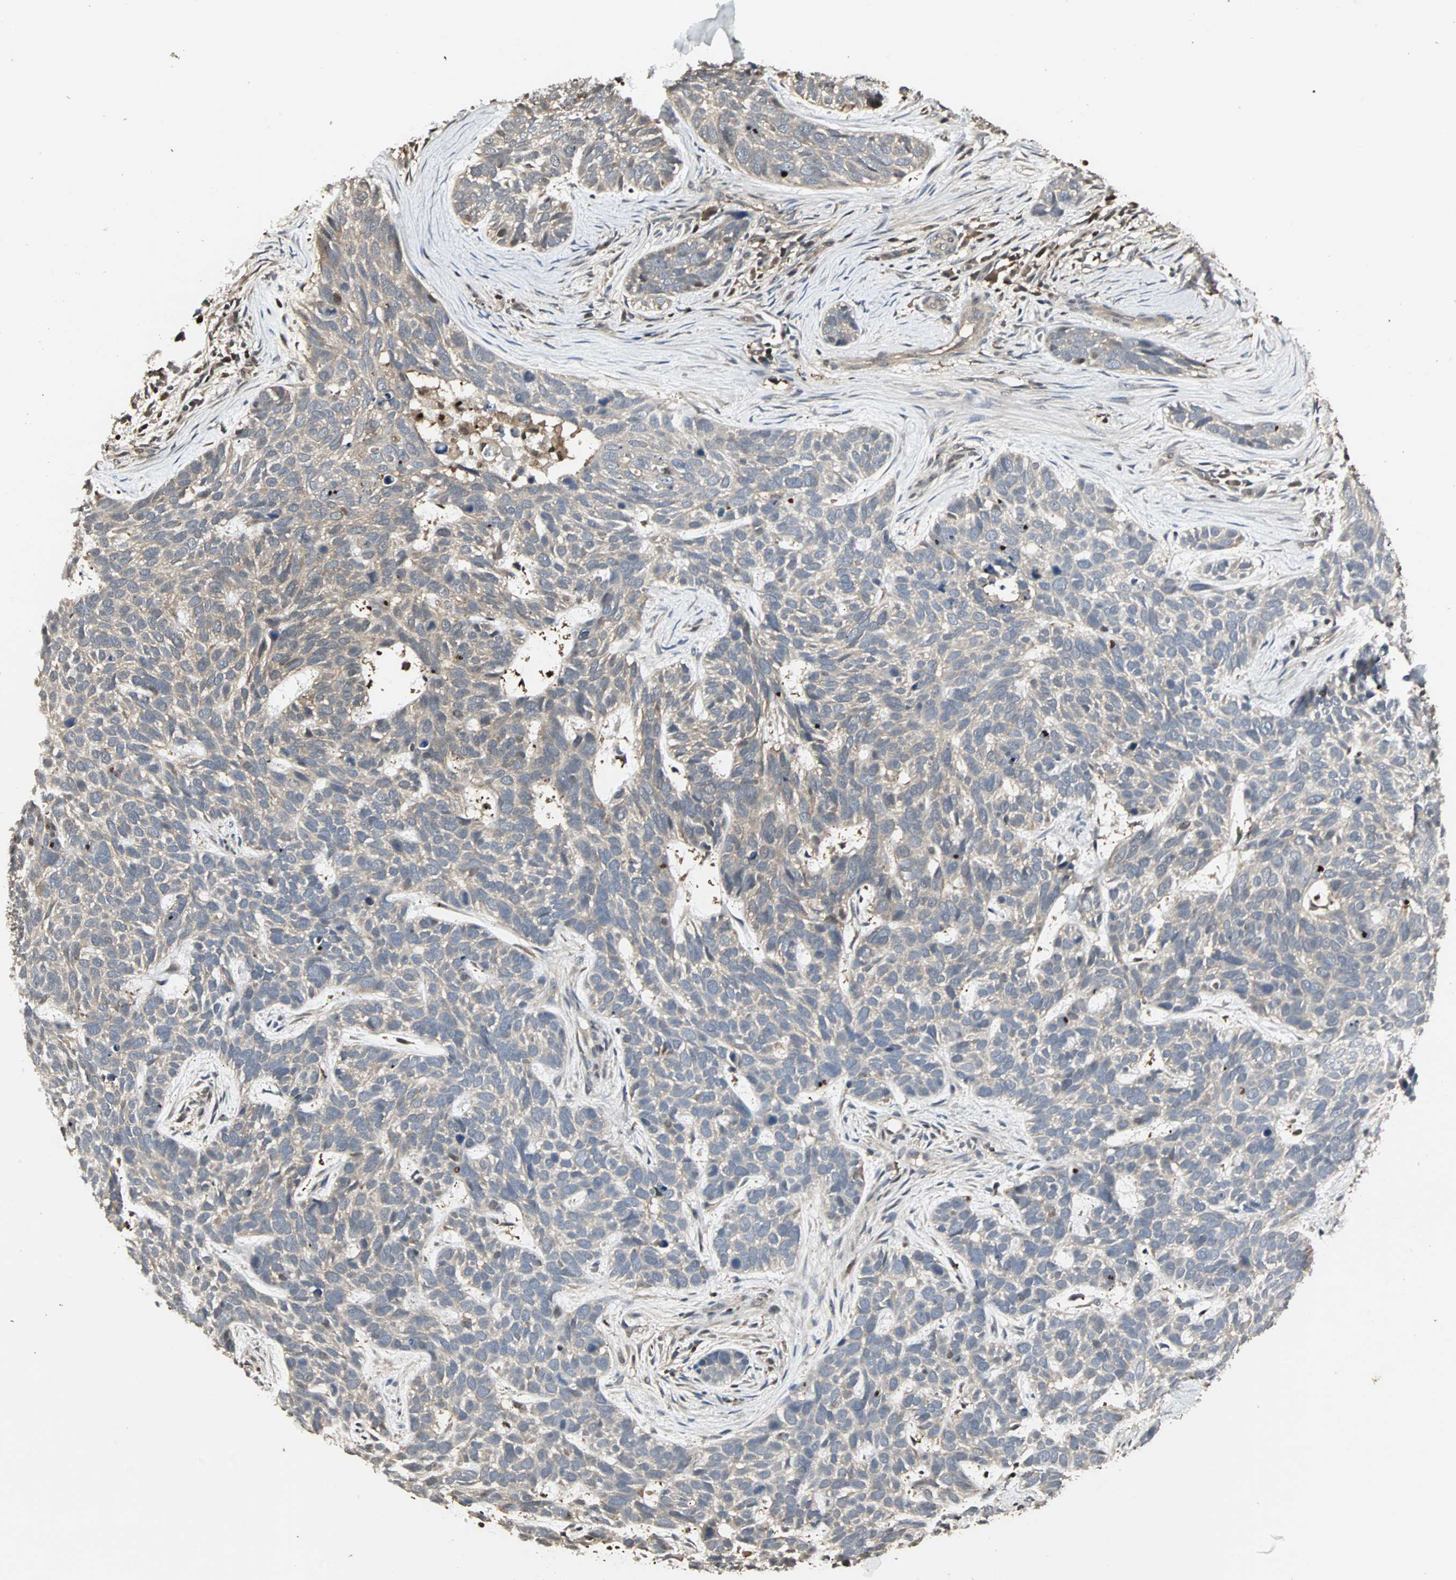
{"staining": {"intensity": "weak", "quantity": ">75%", "location": "cytoplasmic/membranous"}, "tissue": "skin cancer", "cell_type": "Tumor cells", "image_type": "cancer", "snomed": [{"axis": "morphology", "description": "Basal cell carcinoma"}, {"axis": "topography", "description": "Skin"}], "caption": "Skin cancer stained with a brown dye displays weak cytoplasmic/membranous positive expression in approximately >75% of tumor cells.", "gene": "DRG2", "patient": {"sex": "male", "age": 87}}